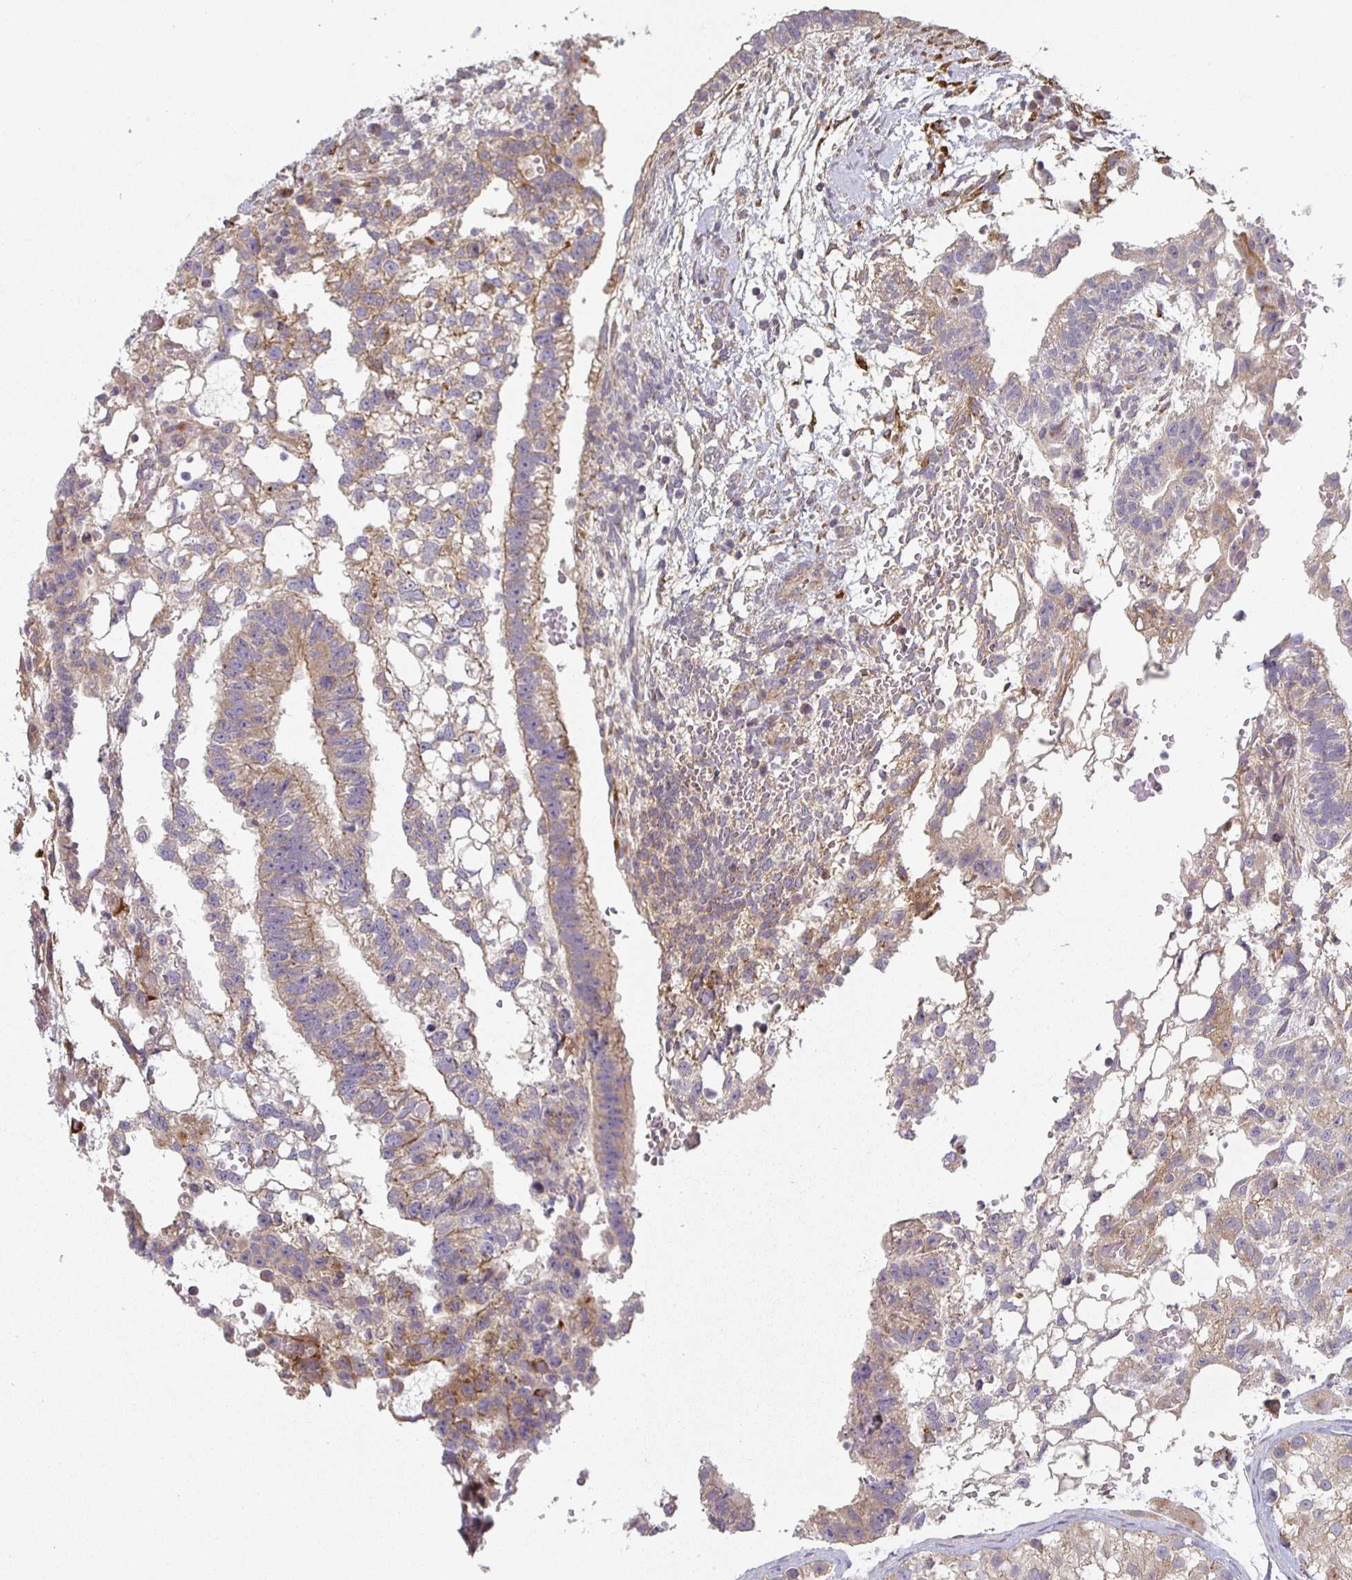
{"staining": {"intensity": "weak", "quantity": ">75%", "location": "cytoplasmic/membranous"}, "tissue": "testis cancer", "cell_type": "Tumor cells", "image_type": "cancer", "snomed": [{"axis": "morphology", "description": "Normal tissue, NOS"}, {"axis": "morphology", "description": "Carcinoma, Embryonal, NOS"}, {"axis": "topography", "description": "Testis"}], "caption": "There is low levels of weak cytoplasmic/membranous expression in tumor cells of testis cancer, as demonstrated by immunohistochemical staining (brown color).", "gene": "CTHRC1", "patient": {"sex": "male", "age": 32}}